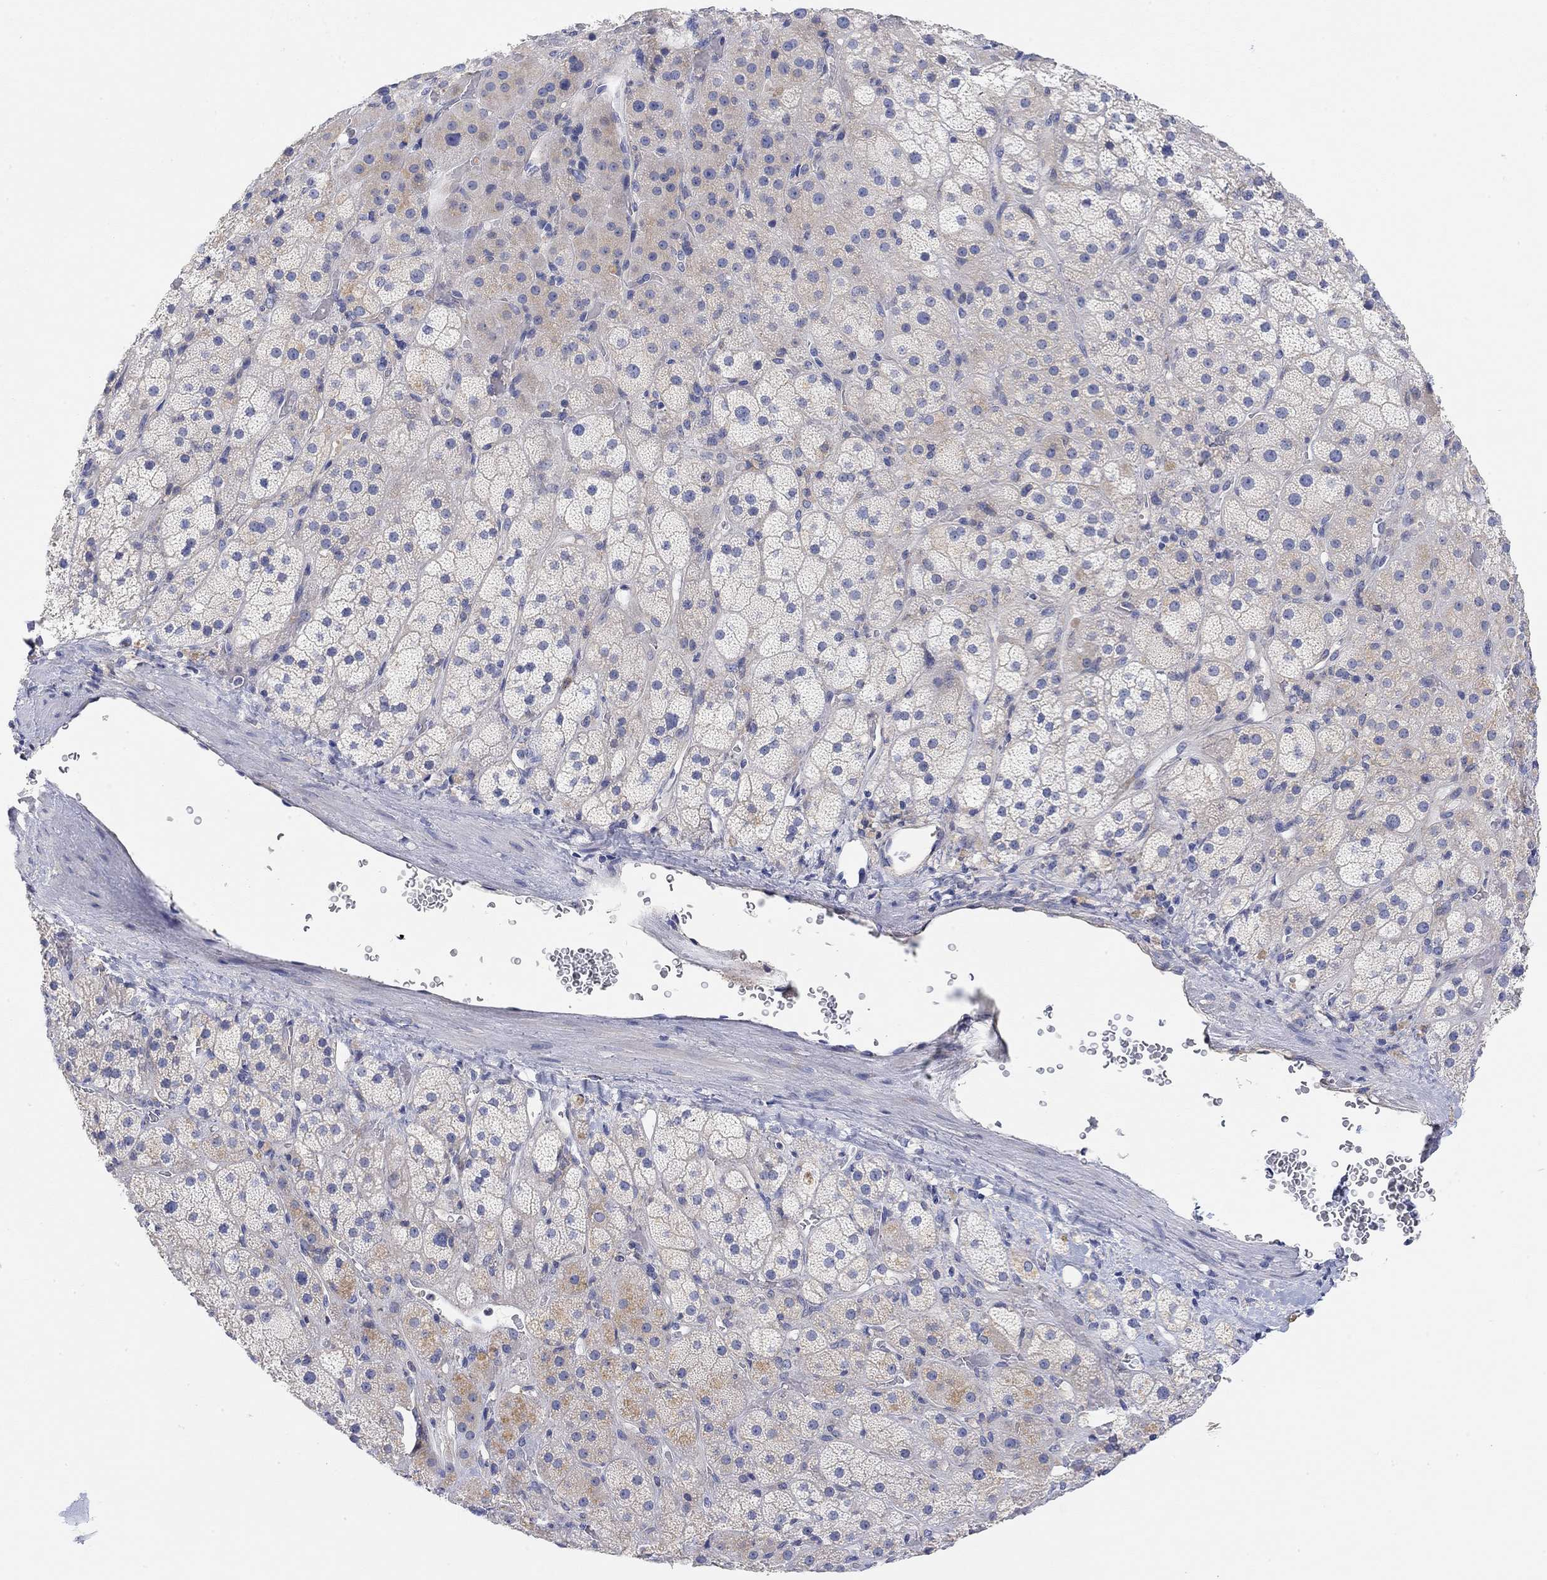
{"staining": {"intensity": "moderate", "quantity": "<25%", "location": "cytoplasmic/membranous"}, "tissue": "adrenal gland", "cell_type": "Glandular cells", "image_type": "normal", "snomed": [{"axis": "morphology", "description": "Normal tissue, NOS"}, {"axis": "topography", "description": "Adrenal gland"}], "caption": "Glandular cells display low levels of moderate cytoplasmic/membranous positivity in approximately <25% of cells in unremarkable human adrenal gland.", "gene": "RGS1", "patient": {"sex": "male", "age": 57}}